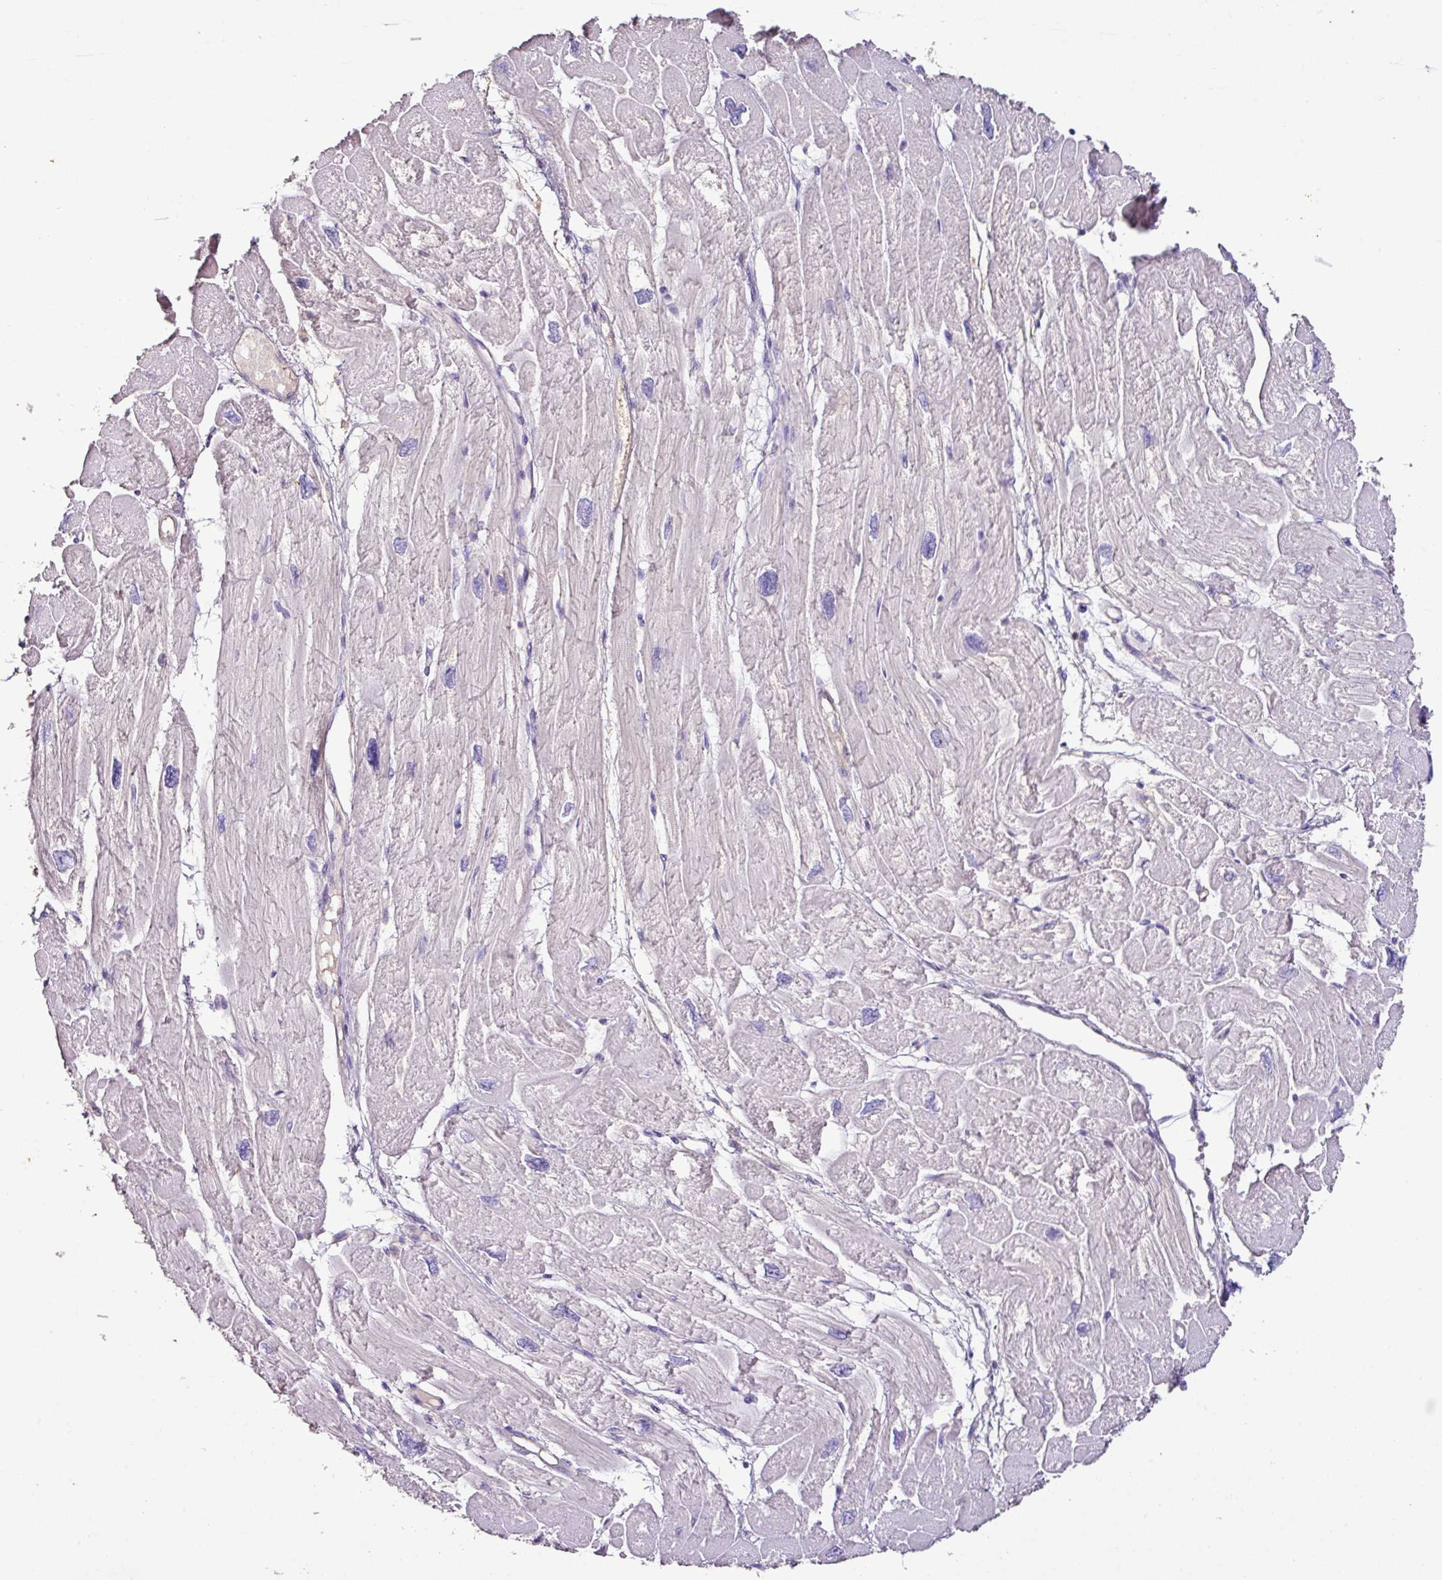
{"staining": {"intensity": "weak", "quantity": "<25%", "location": "cytoplasmic/membranous"}, "tissue": "heart muscle", "cell_type": "Cardiomyocytes", "image_type": "normal", "snomed": [{"axis": "morphology", "description": "Normal tissue, NOS"}, {"axis": "topography", "description": "Heart"}], "caption": "A micrograph of heart muscle stained for a protein shows no brown staining in cardiomyocytes. (DAB (3,3'-diaminobenzidine) immunohistochemistry (IHC) visualized using brightfield microscopy, high magnification).", "gene": "AGR3", "patient": {"sex": "male", "age": 42}}